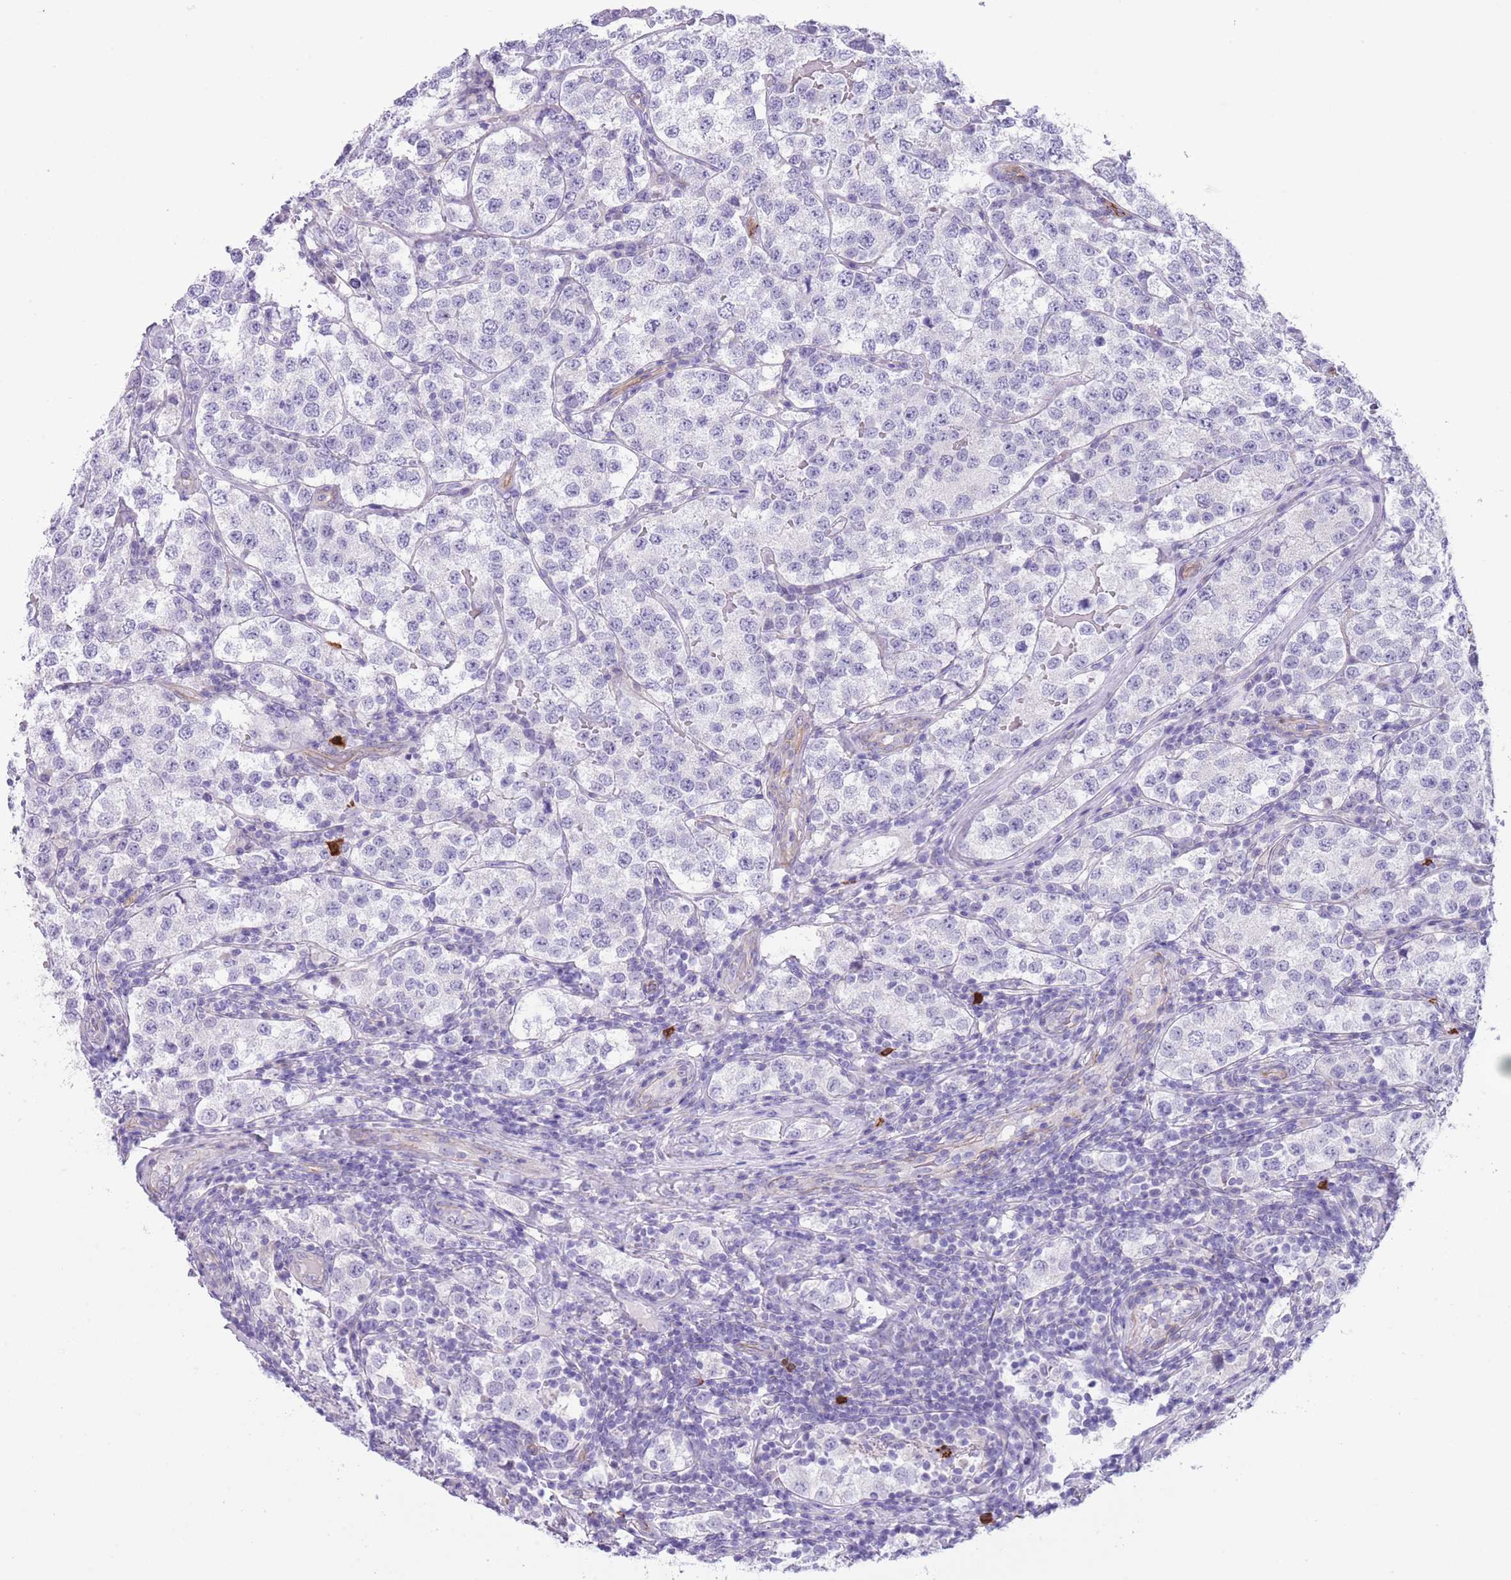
{"staining": {"intensity": "negative", "quantity": "none", "location": "none"}, "tissue": "testis cancer", "cell_type": "Tumor cells", "image_type": "cancer", "snomed": [{"axis": "morphology", "description": "Seminoma, NOS"}, {"axis": "topography", "description": "Testis"}], "caption": "Tumor cells are negative for brown protein staining in testis seminoma. (DAB (3,3'-diaminobenzidine) immunohistochemistry (IHC) with hematoxylin counter stain).", "gene": "TSGA13", "patient": {"sex": "male", "age": 34}}